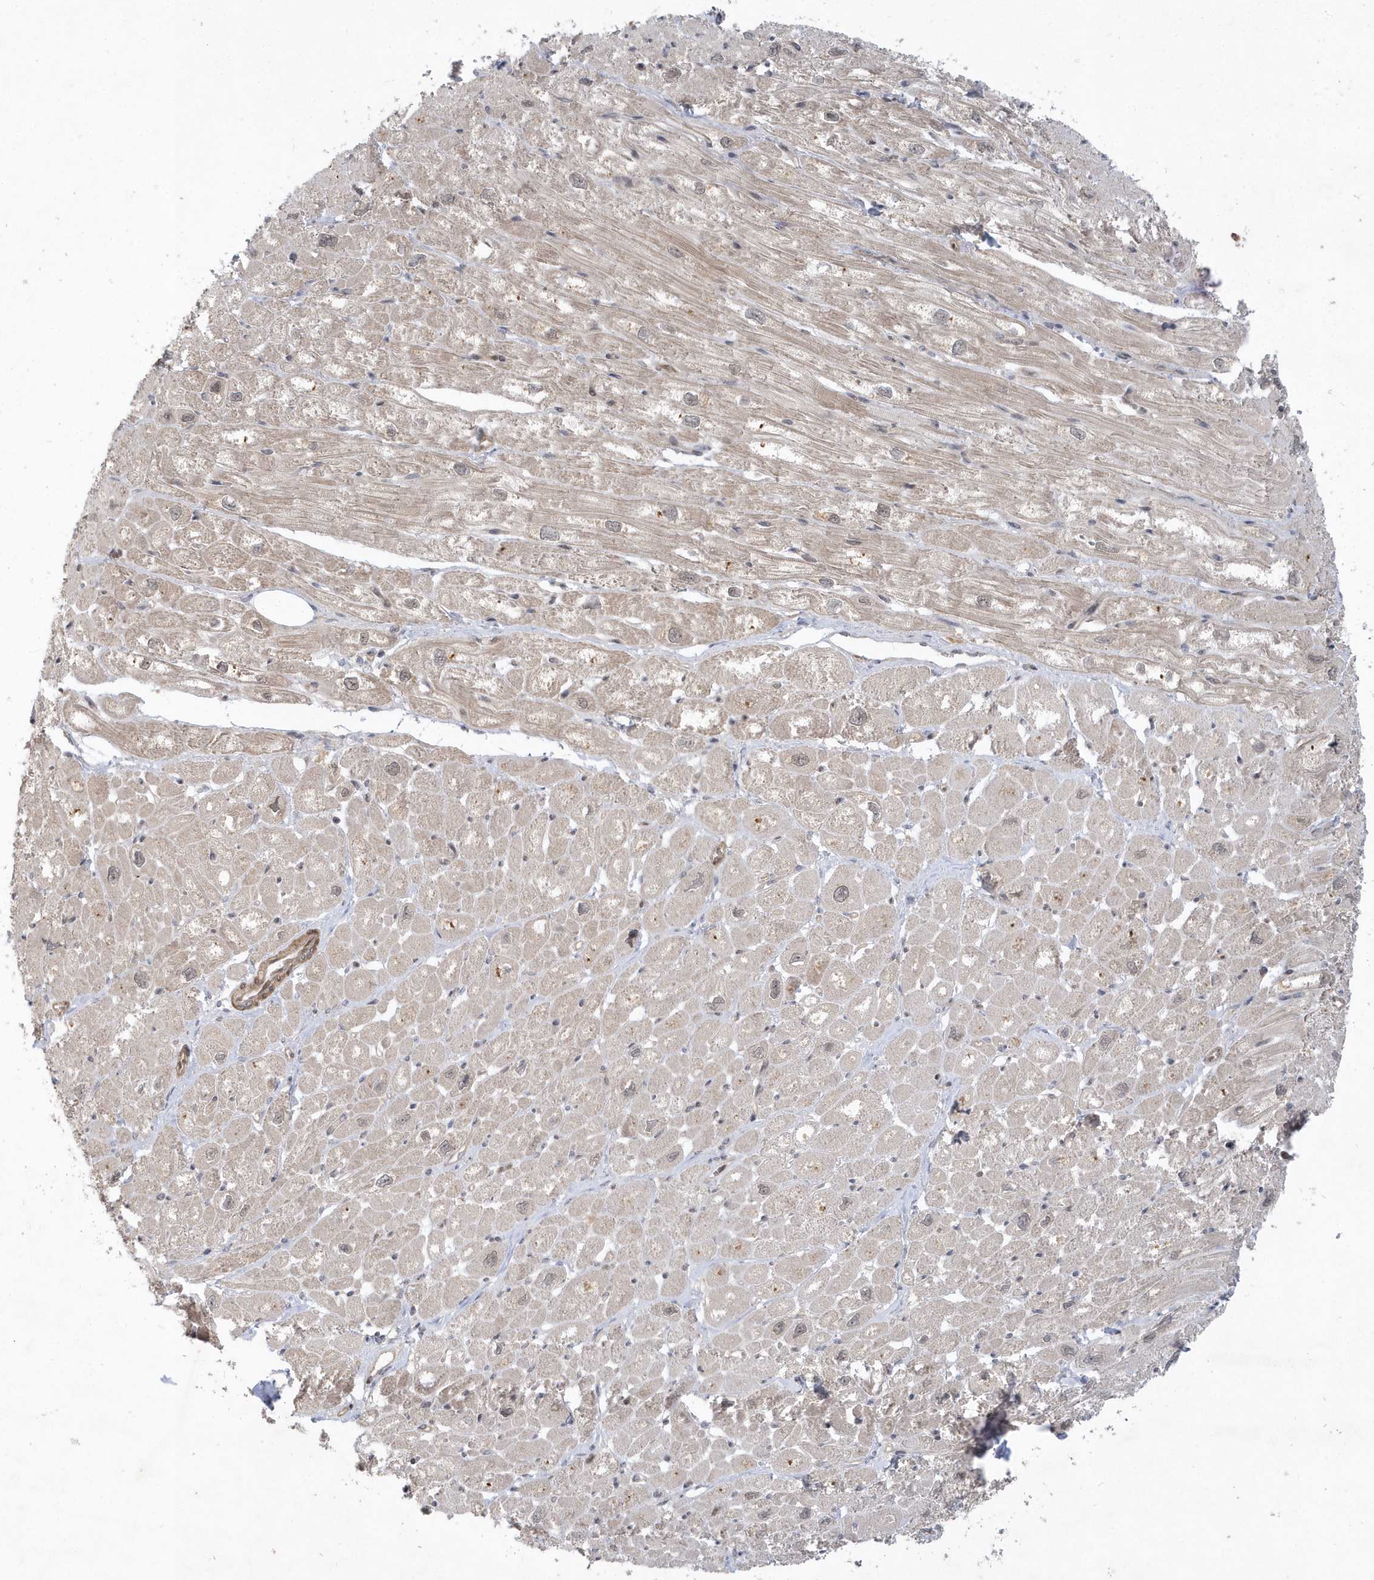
{"staining": {"intensity": "weak", "quantity": "25%-75%", "location": "cytoplasmic/membranous,nuclear"}, "tissue": "heart muscle", "cell_type": "Cardiomyocytes", "image_type": "normal", "snomed": [{"axis": "morphology", "description": "Normal tissue, NOS"}, {"axis": "topography", "description": "Heart"}], "caption": "Protein staining of normal heart muscle displays weak cytoplasmic/membranous,nuclear staining in about 25%-75% of cardiomyocytes. (Stains: DAB in brown, nuclei in blue, Microscopy: brightfield microscopy at high magnification).", "gene": "MXI1", "patient": {"sex": "male", "age": 50}}